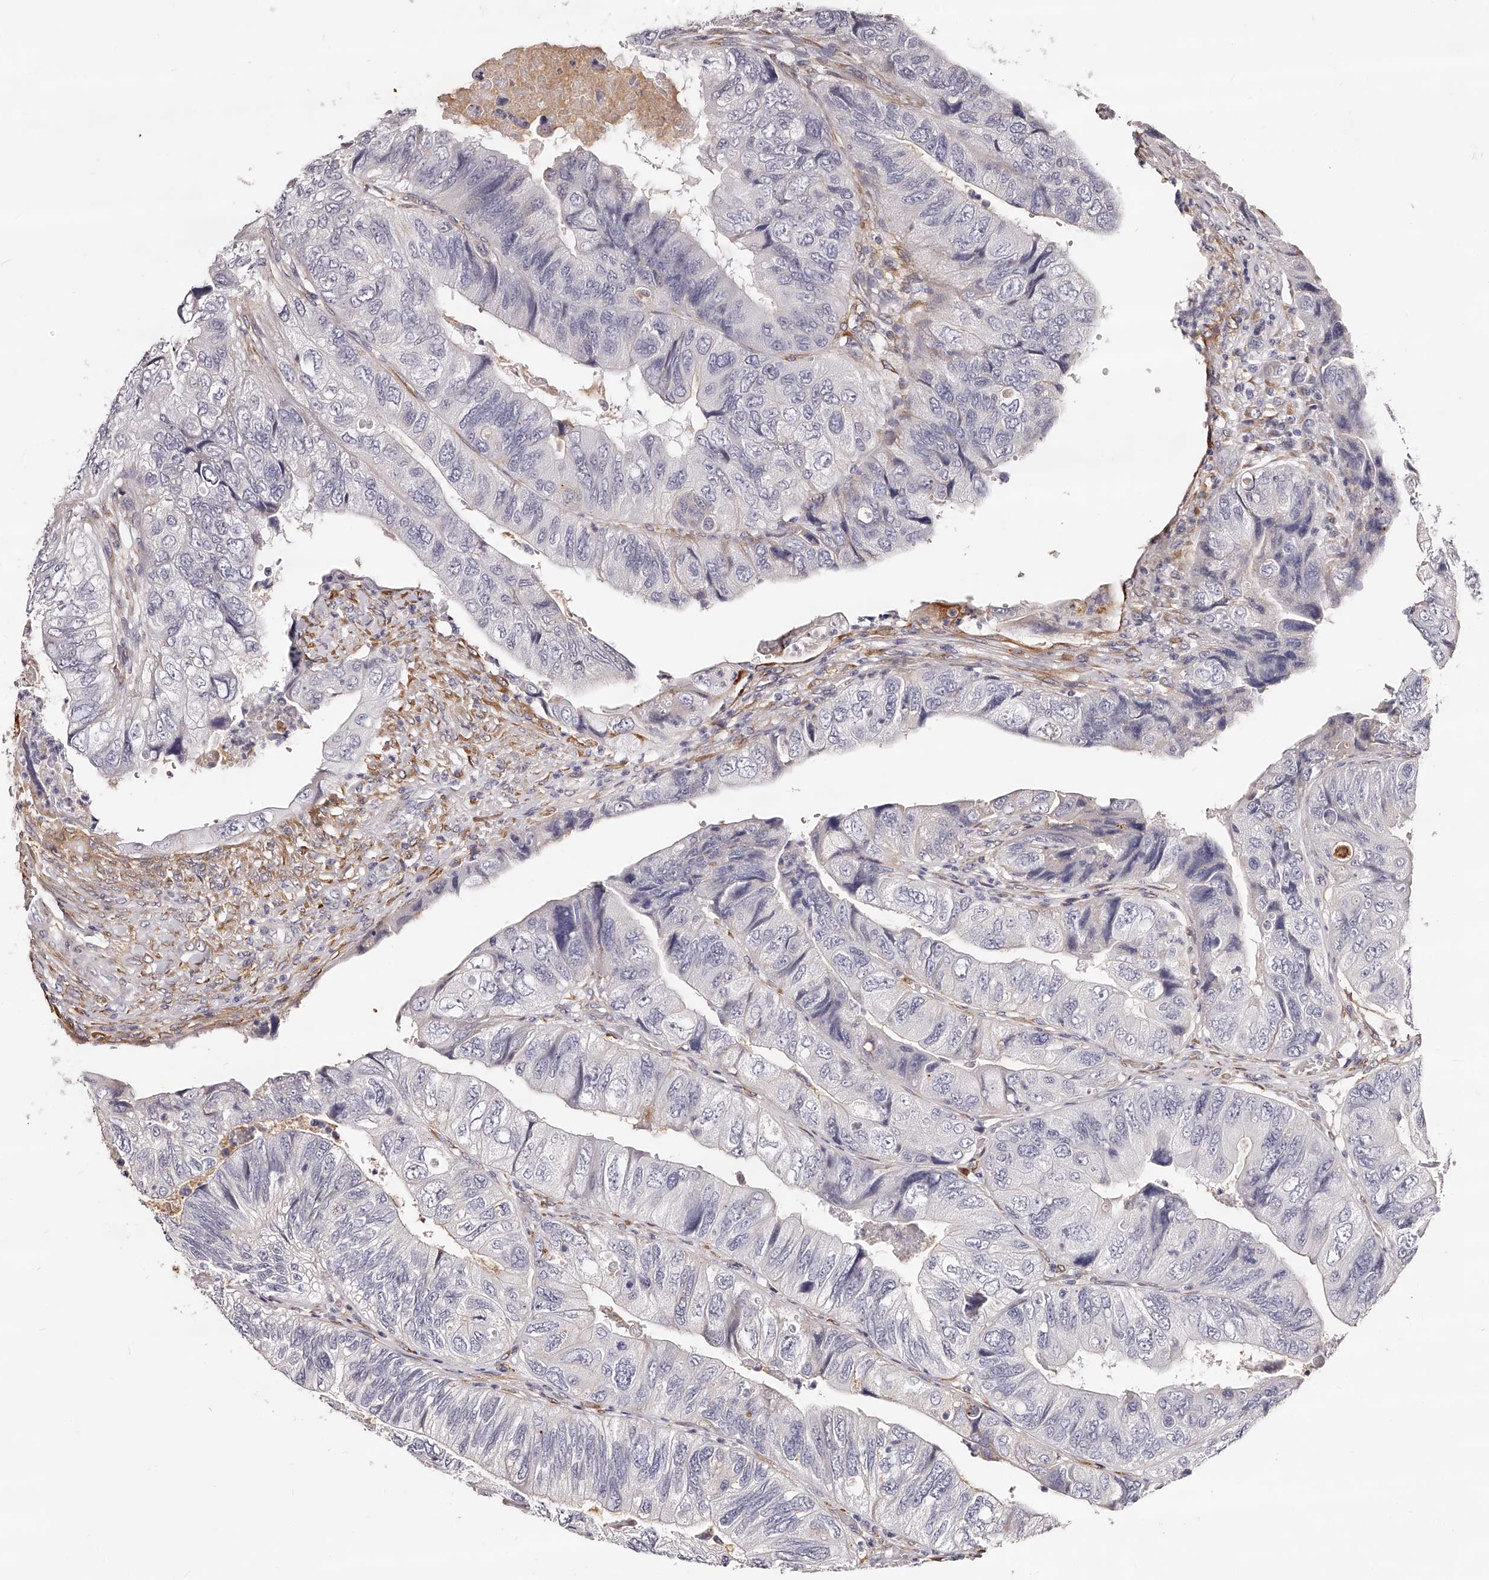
{"staining": {"intensity": "negative", "quantity": "none", "location": "none"}, "tissue": "colorectal cancer", "cell_type": "Tumor cells", "image_type": "cancer", "snomed": [{"axis": "morphology", "description": "Adenocarcinoma, NOS"}, {"axis": "topography", "description": "Rectum"}], "caption": "The photomicrograph reveals no significant expression in tumor cells of colorectal cancer (adenocarcinoma).", "gene": "CD82", "patient": {"sex": "male", "age": 63}}